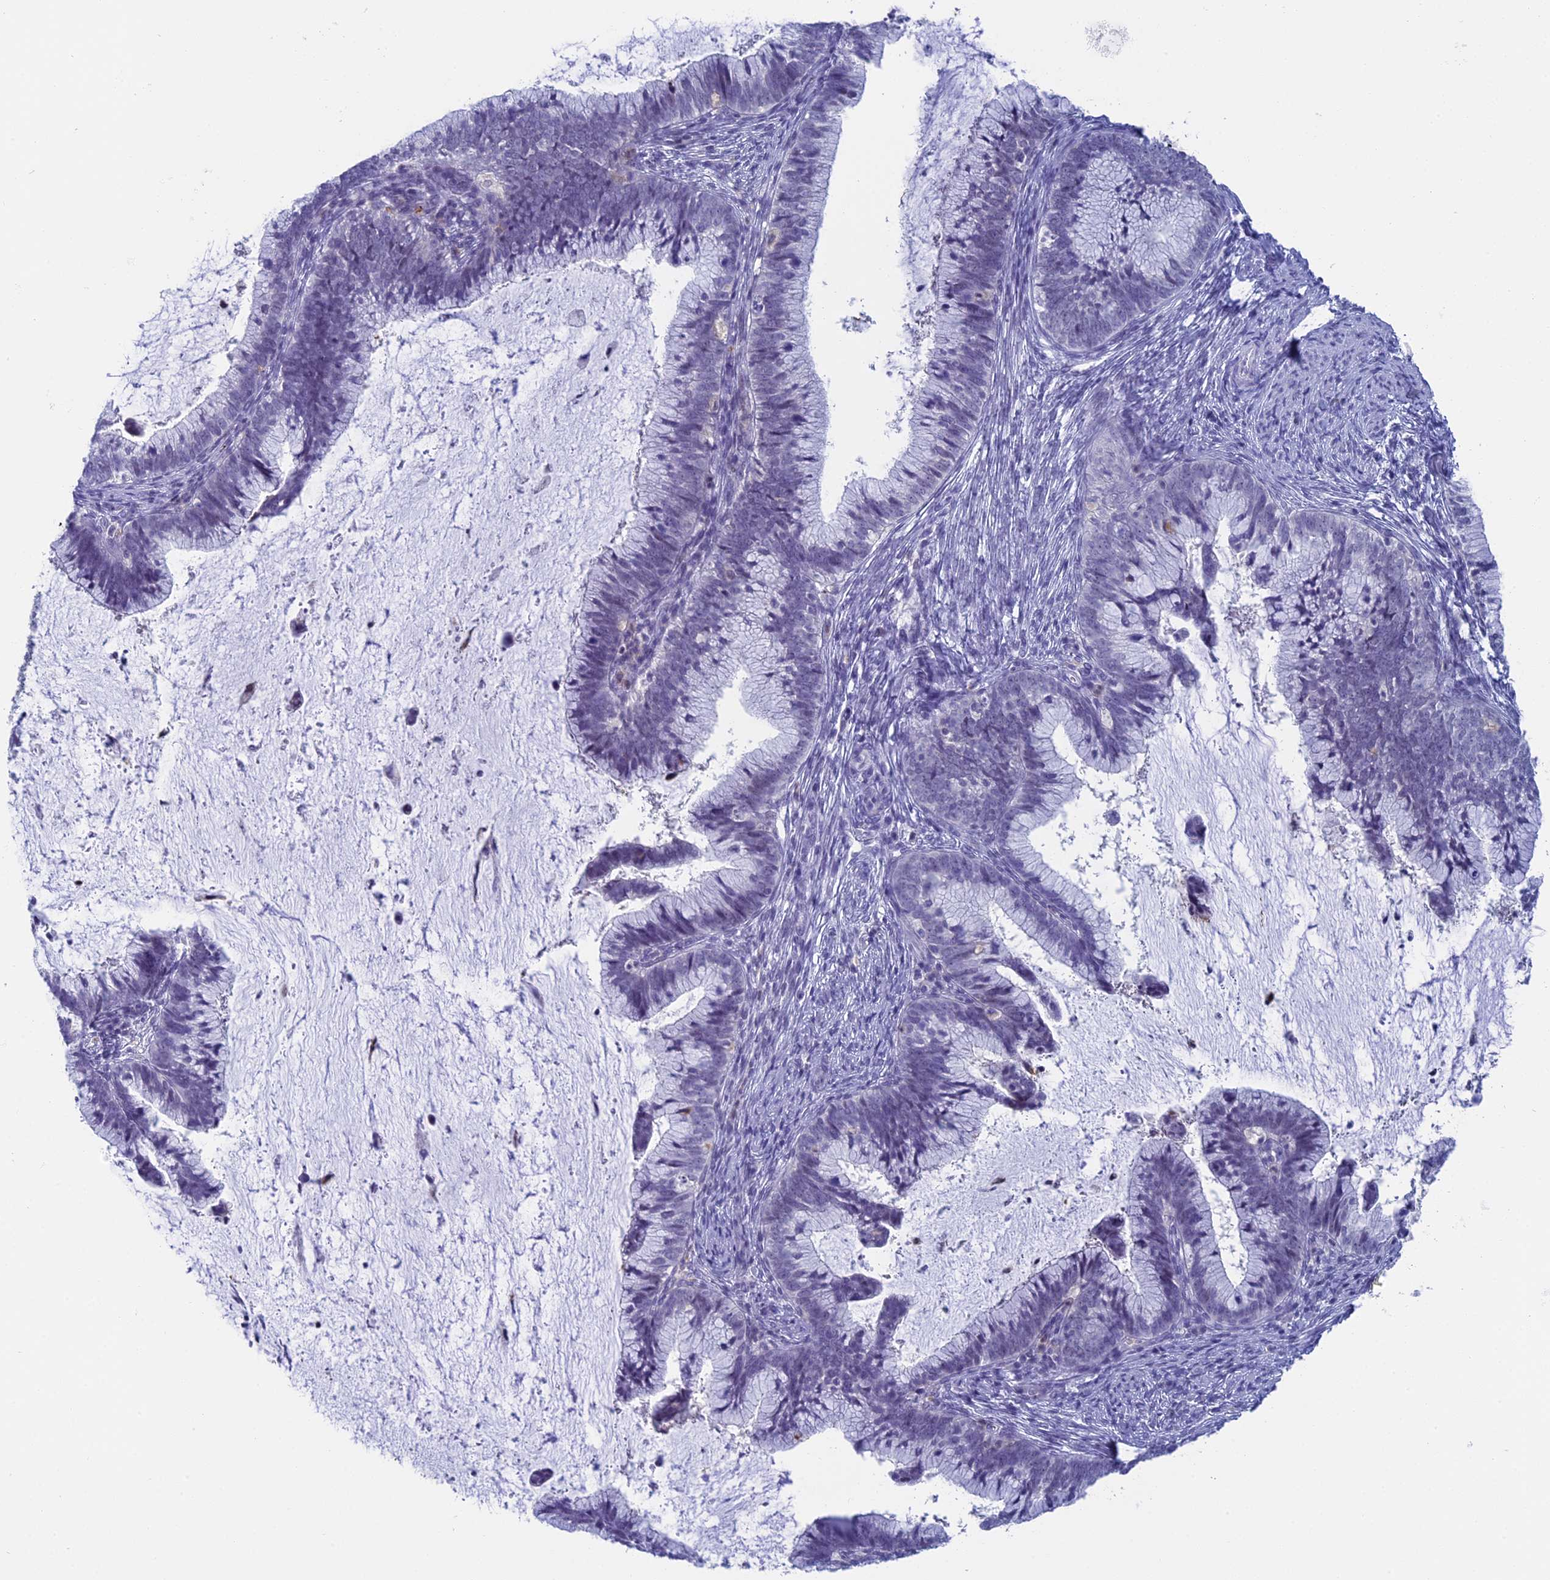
{"staining": {"intensity": "negative", "quantity": "none", "location": "none"}, "tissue": "cervical cancer", "cell_type": "Tumor cells", "image_type": "cancer", "snomed": [{"axis": "morphology", "description": "Adenocarcinoma, NOS"}, {"axis": "topography", "description": "Cervix"}], "caption": "Tumor cells show no significant expression in cervical cancer (adenocarcinoma).", "gene": "AIFM2", "patient": {"sex": "female", "age": 36}}